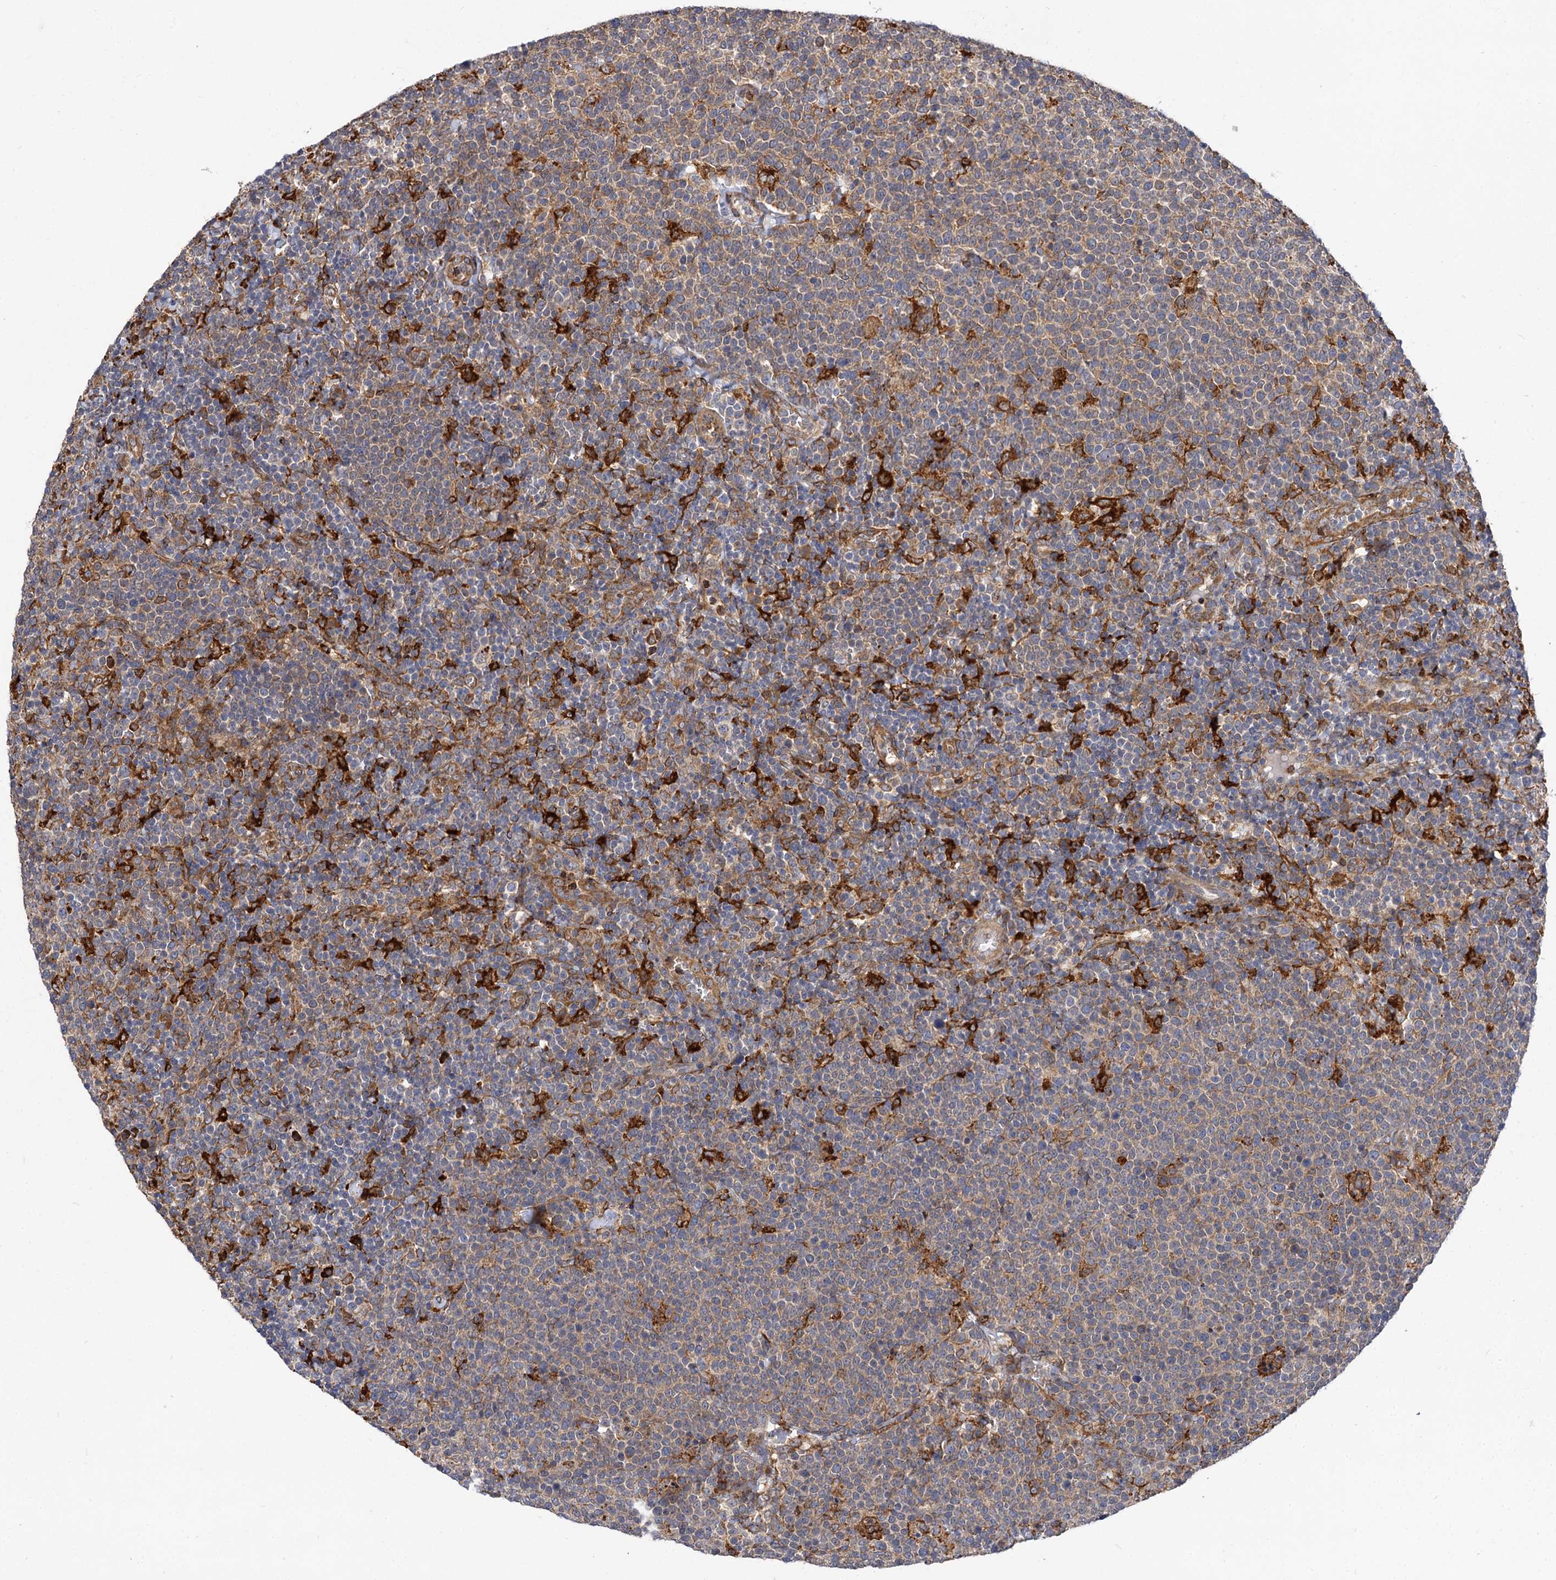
{"staining": {"intensity": "weak", "quantity": "25%-75%", "location": "cytoplasmic/membranous"}, "tissue": "lymphoma", "cell_type": "Tumor cells", "image_type": "cancer", "snomed": [{"axis": "morphology", "description": "Malignant lymphoma, non-Hodgkin's type, High grade"}, {"axis": "topography", "description": "Lymph node"}], "caption": "Immunohistochemical staining of high-grade malignant lymphoma, non-Hodgkin's type demonstrates low levels of weak cytoplasmic/membranous staining in approximately 25%-75% of tumor cells. The staining was performed using DAB, with brown indicating positive protein expression. Nuclei are stained blue with hematoxylin.", "gene": "PPIP5K2", "patient": {"sex": "male", "age": 61}}